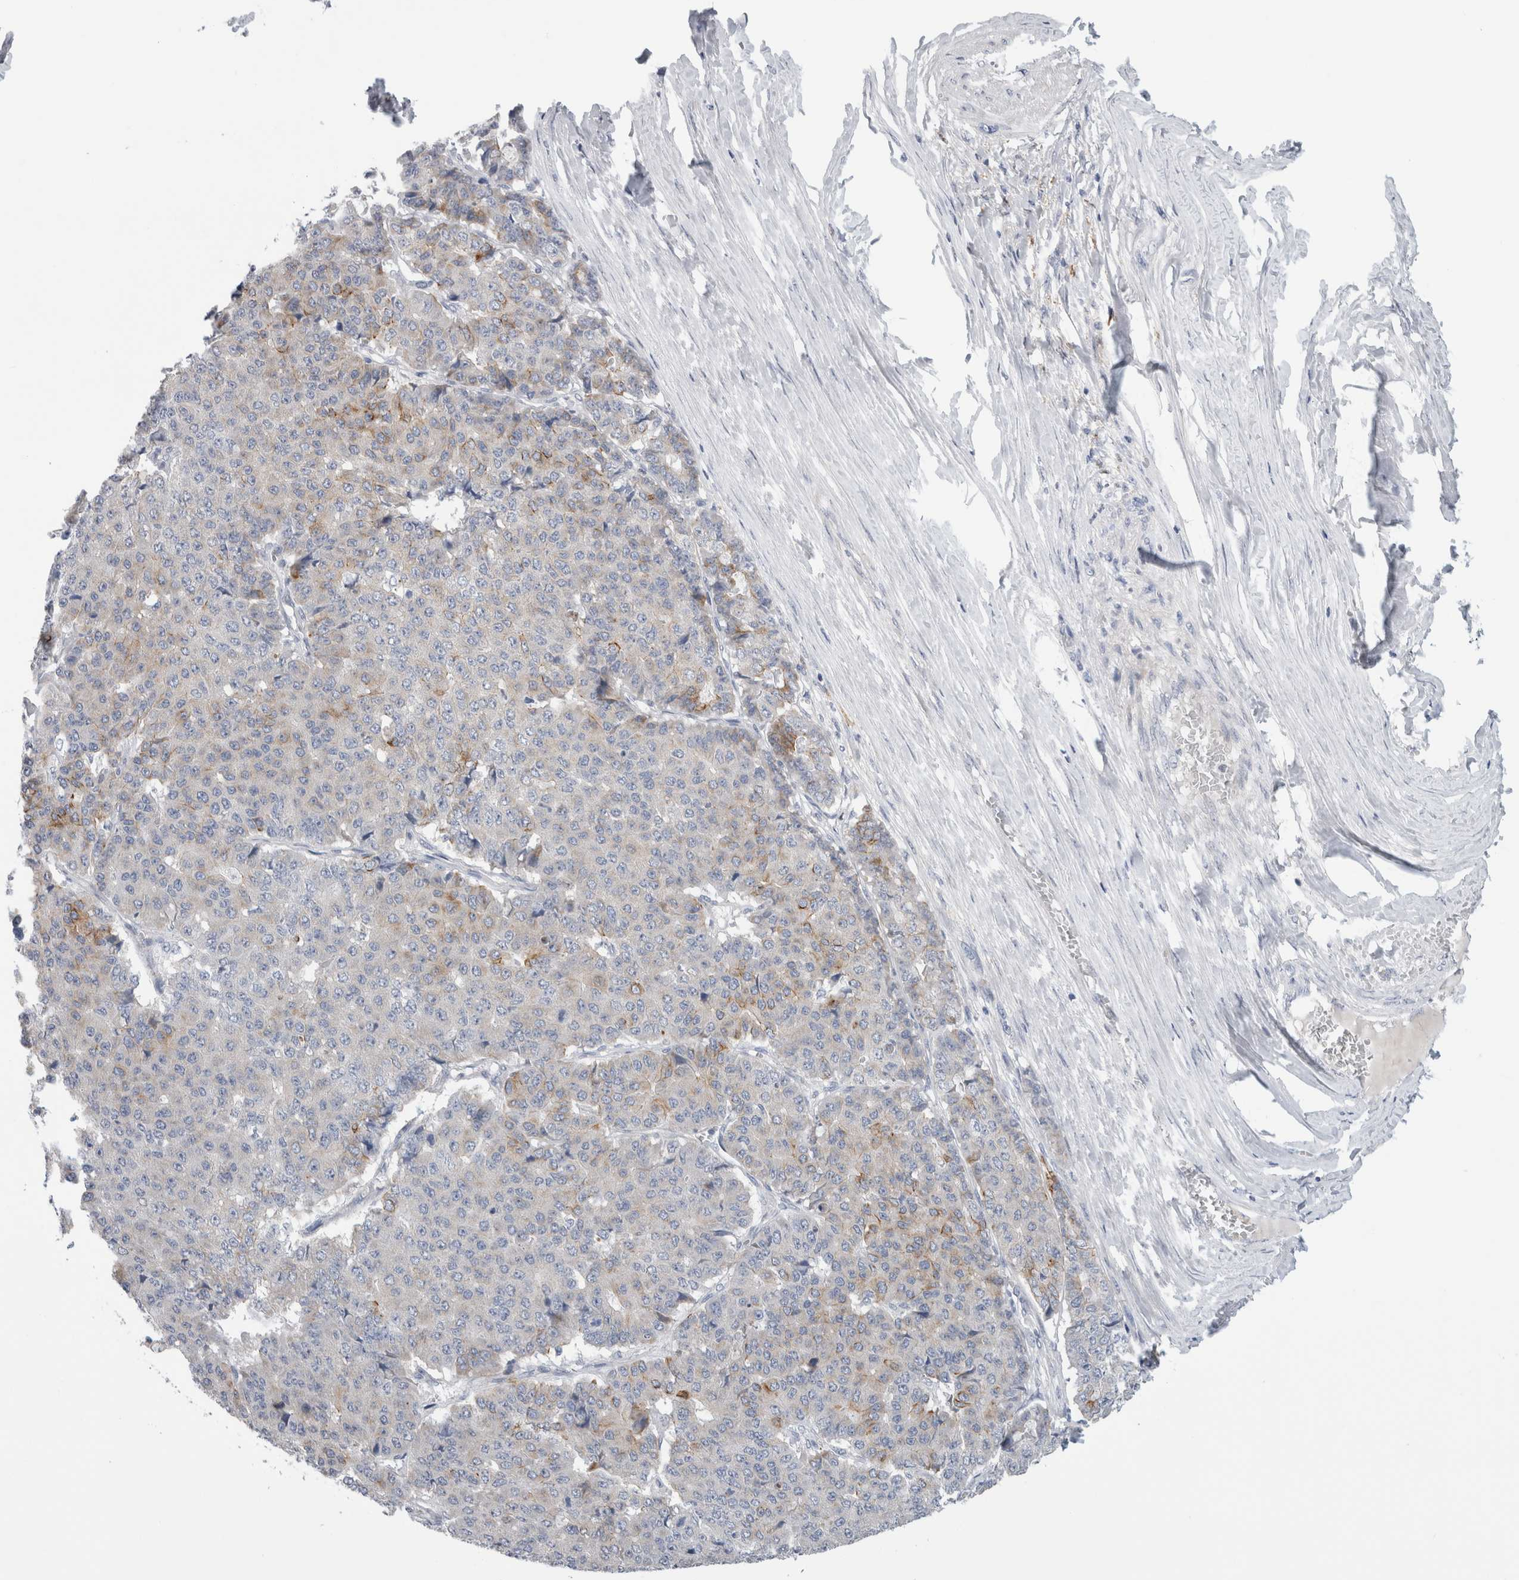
{"staining": {"intensity": "weak", "quantity": "<25%", "location": "cytoplasmic/membranous"}, "tissue": "pancreatic cancer", "cell_type": "Tumor cells", "image_type": "cancer", "snomed": [{"axis": "morphology", "description": "Adenocarcinoma, NOS"}, {"axis": "topography", "description": "Pancreas"}], "caption": "Immunohistochemistry of human adenocarcinoma (pancreatic) displays no expression in tumor cells.", "gene": "SLC20A2", "patient": {"sex": "male", "age": 50}}